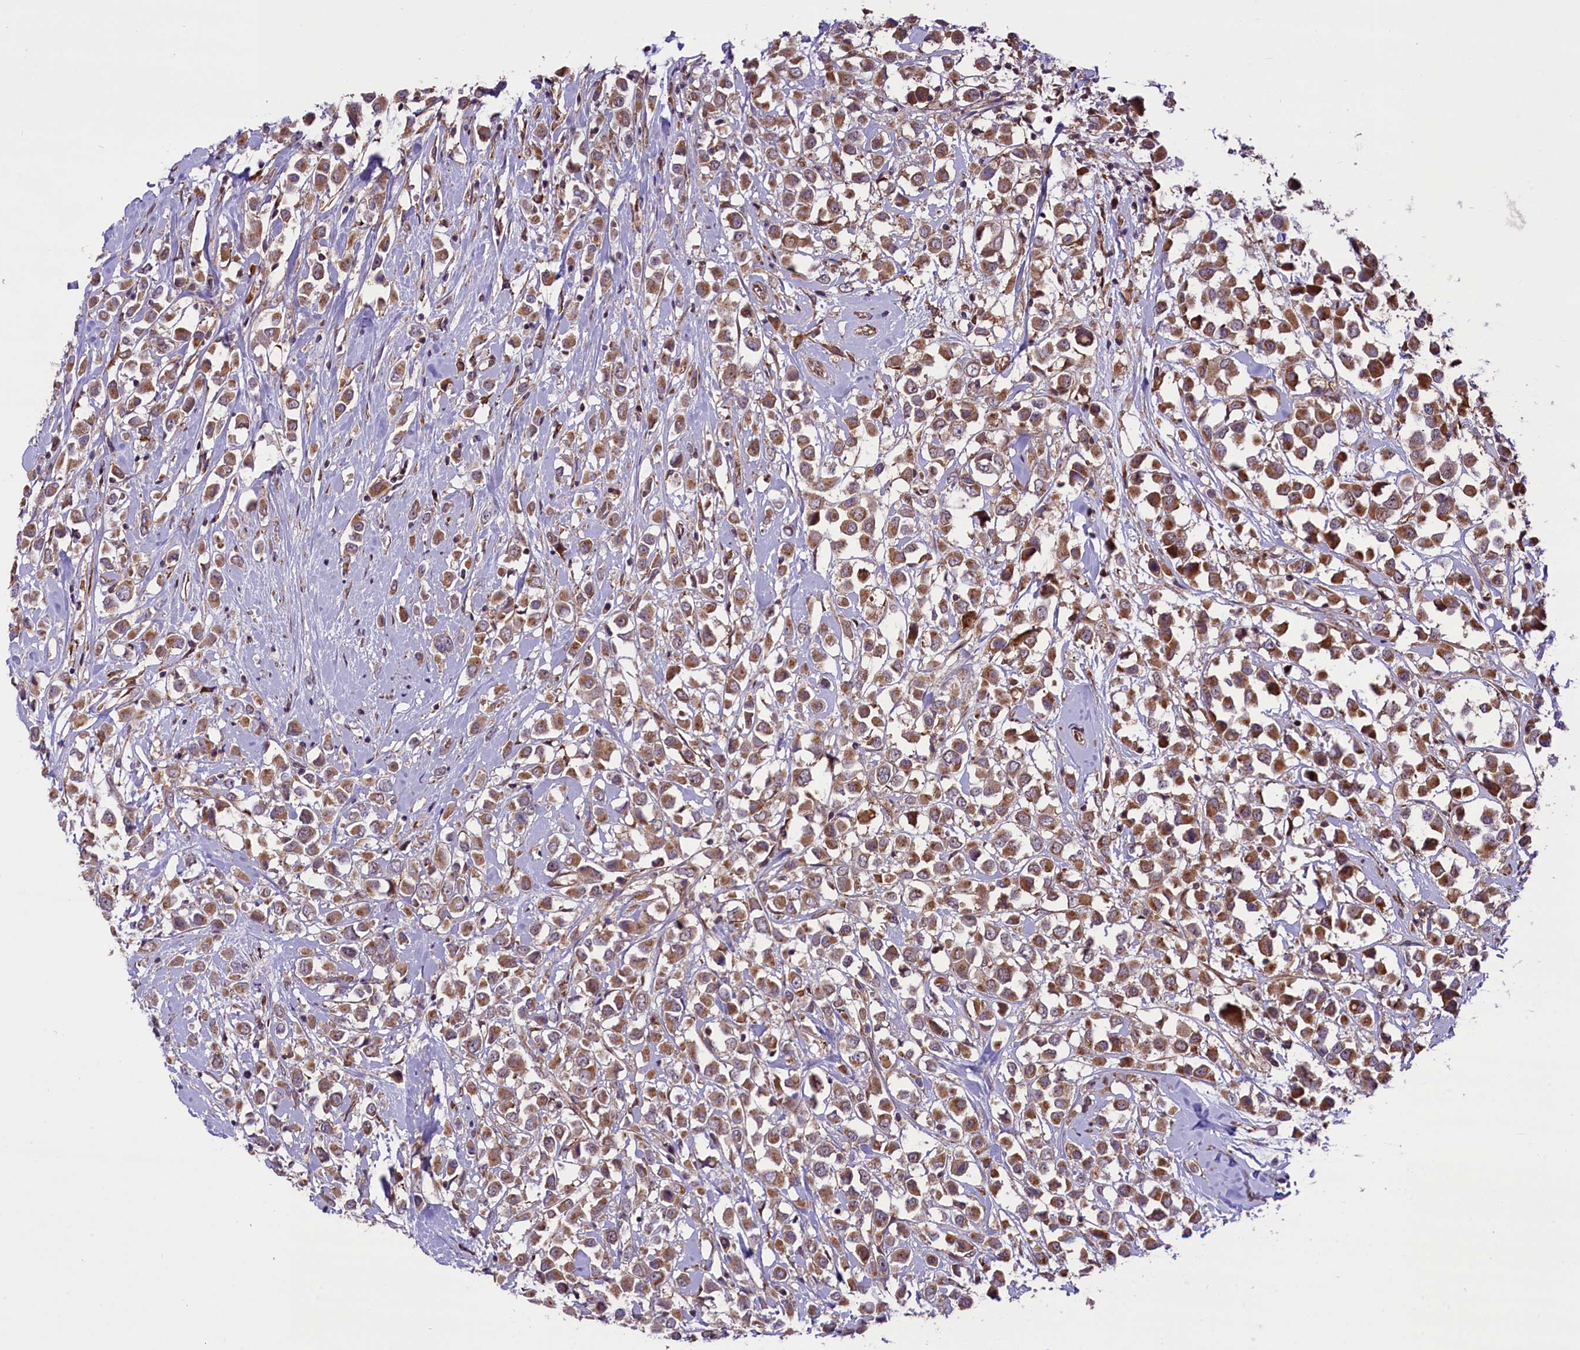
{"staining": {"intensity": "moderate", "quantity": ">75%", "location": "cytoplasmic/membranous"}, "tissue": "breast cancer", "cell_type": "Tumor cells", "image_type": "cancer", "snomed": [{"axis": "morphology", "description": "Duct carcinoma"}, {"axis": "topography", "description": "Breast"}], "caption": "IHC of invasive ductal carcinoma (breast) demonstrates medium levels of moderate cytoplasmic/membranous positivity in about >75% of tumor cells. (DAB IHC, brown staining for protein, blue staining for nuclei).", "gene": "HDAC5", "patient": {"sex": "female", "age": 87}}